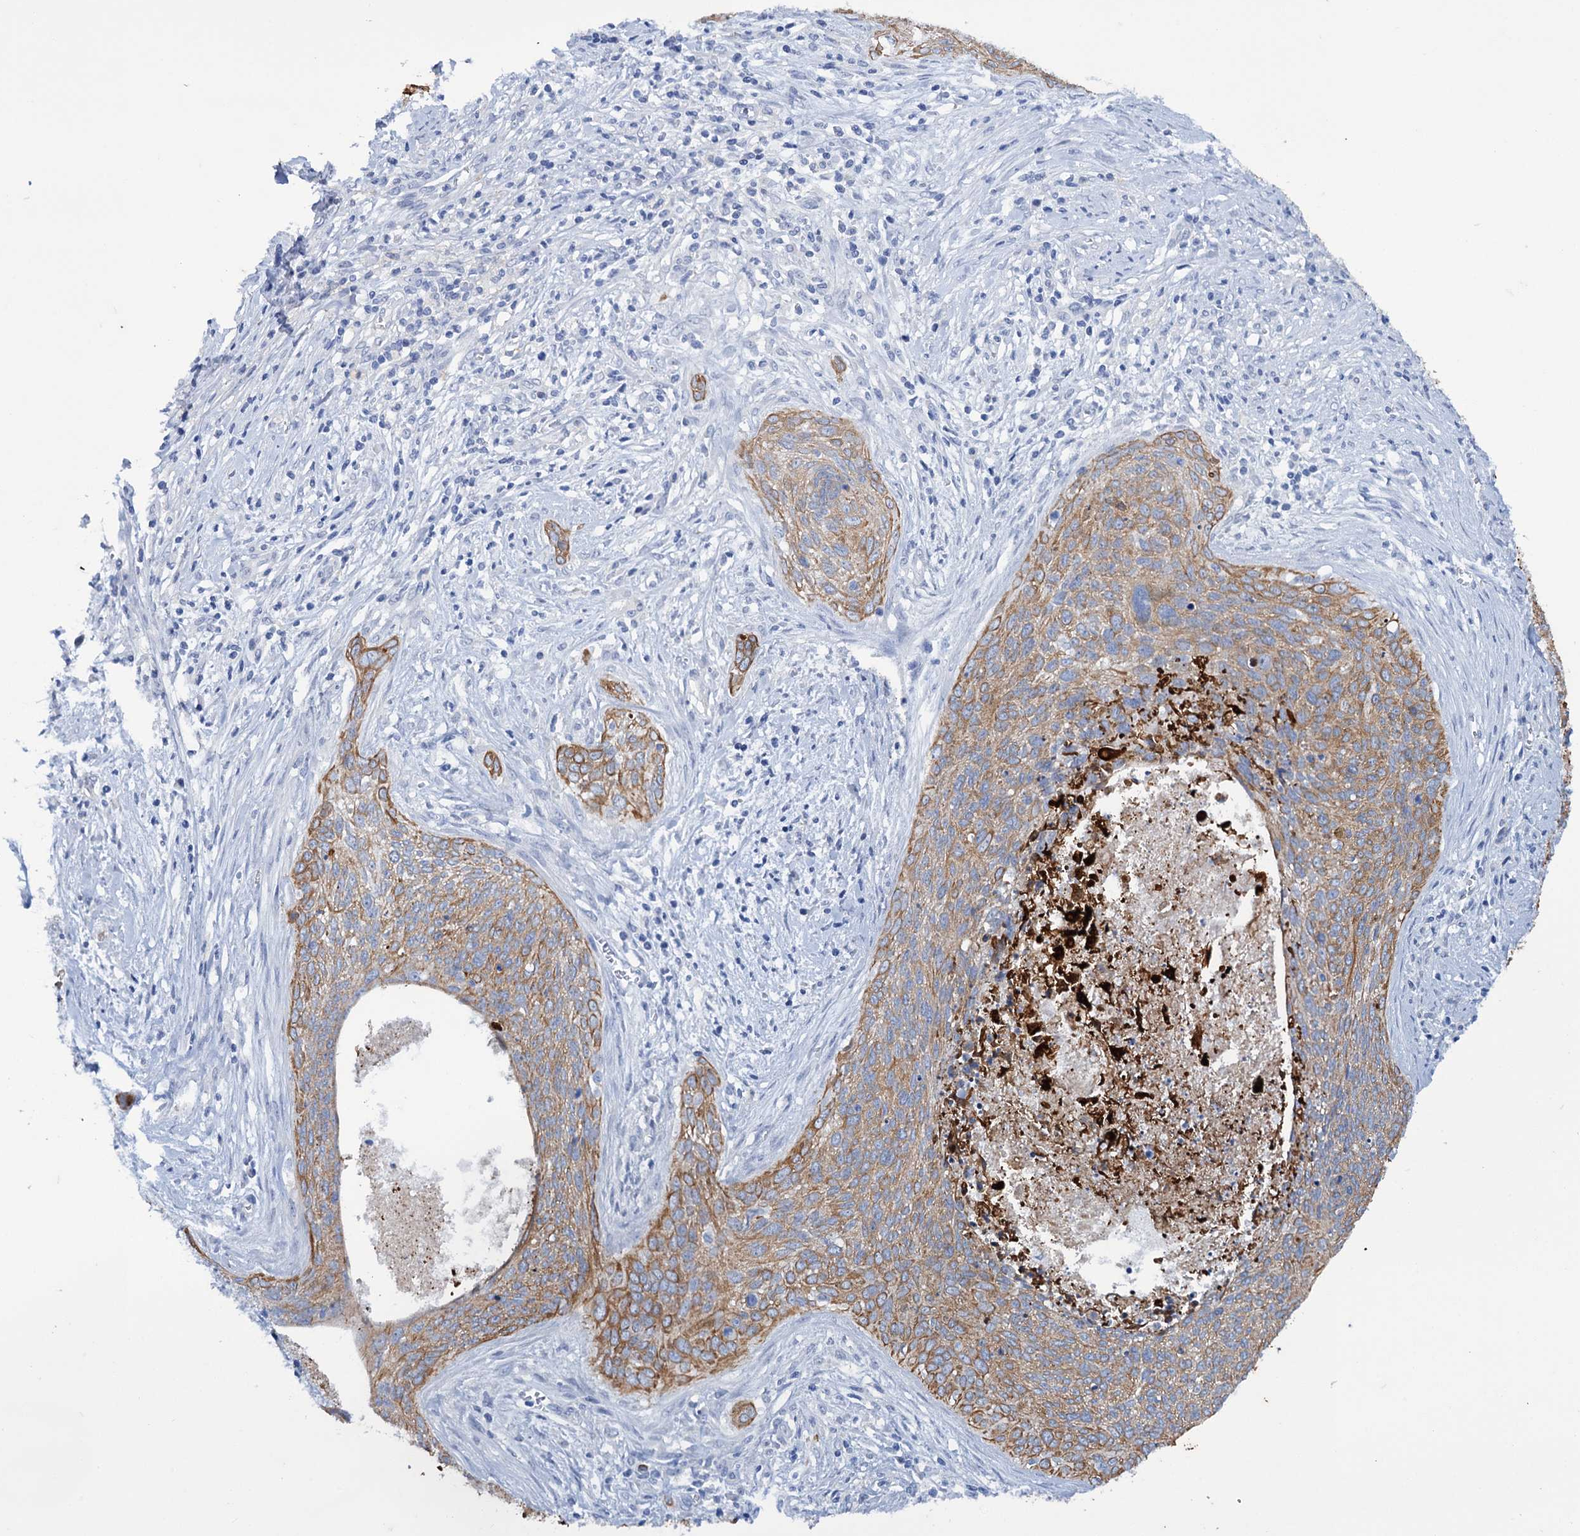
{"staining": {"intensity": "moderate", "quantity": "25%-75%", "location": "cytoplasmic/membranous"}, "tissue": "cervical cancer", "cell_type": "Tumor cells", "image_type": "cancer", "snomed": [{"axis": "morphology", "description": "Squamous cell carcinoma, NOS"}, {"axis": "topography", "description": "Cervix"}], "caption": "Cervical cancer stained with a protein marker shows moderate staining in tumor cells.", "gene": "FAAP20", "patient": {"sex": "female", "age": 55}}